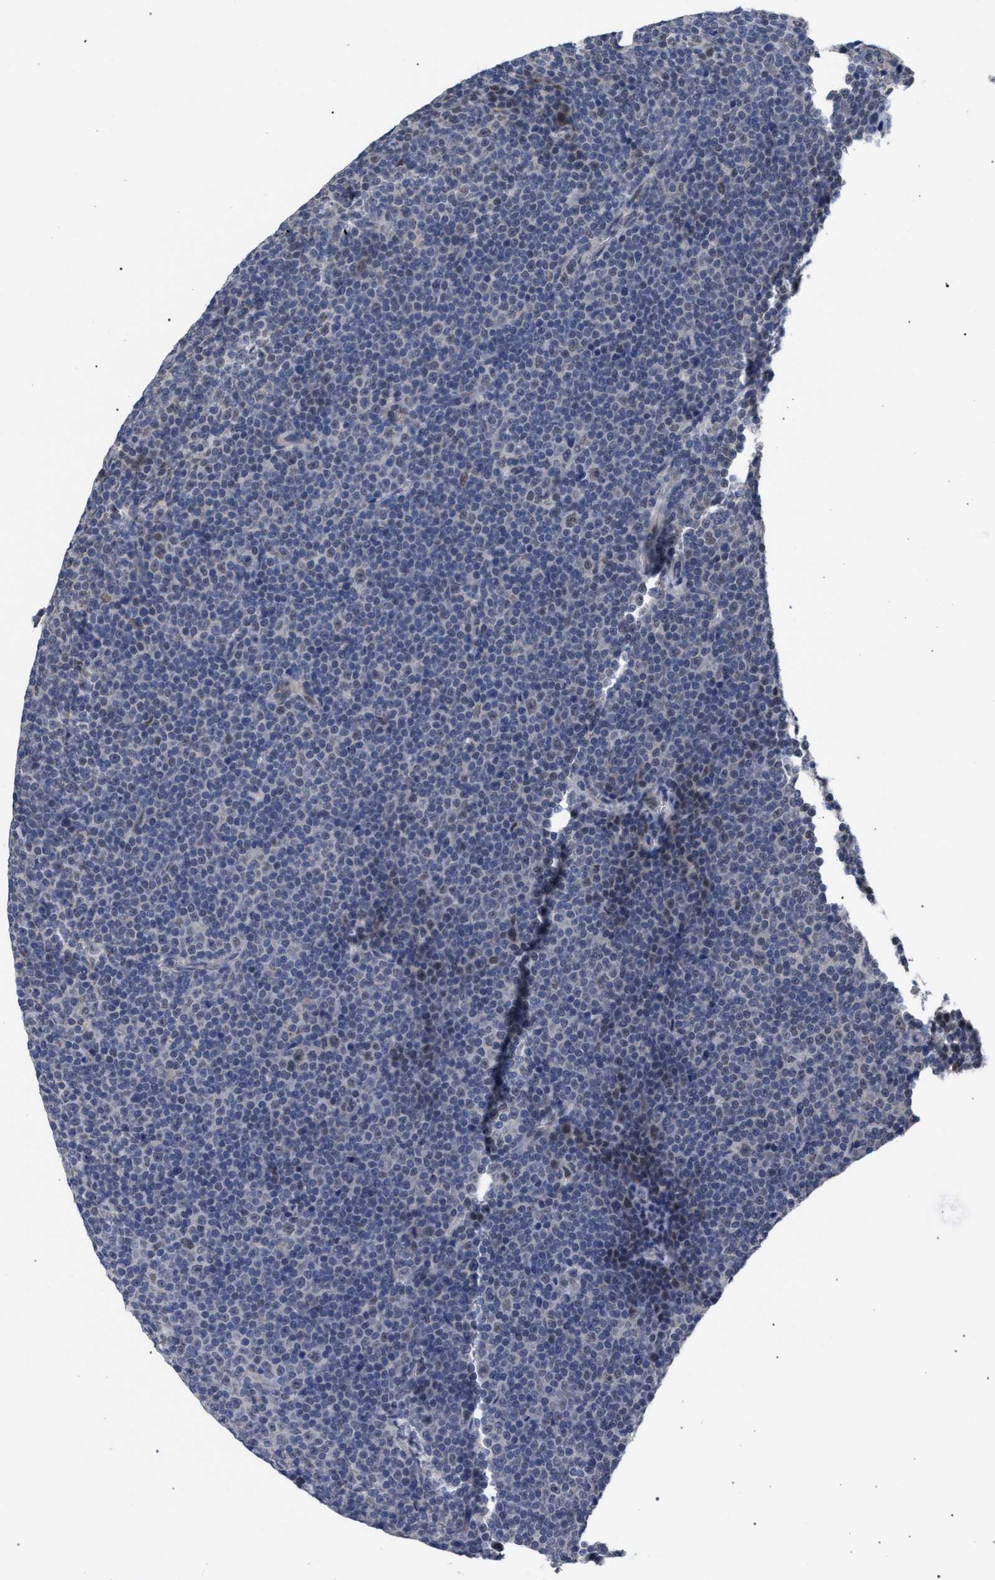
{"staining": {"intensity": "negative", "quantity": "none", "location": "none"}, "tissue": "lymphoma", "cell_type": "Tumor cells", "image_type": "cancer", "snomed": [{"axis": "morphology", "description": "Malignant lymphoma, non-Hodgkin's type, Low grade"}, {"axis": "topography", "description": "Lymph node"}], "caption": "Immunohistochemistry (IHC) of human malignant lymphoma, non-Hodgkin's type (low-grade) reveals no positivity in tumor cells.", "gene": "GOLGA2", "patient": {"sex": "female", "age": 67}}